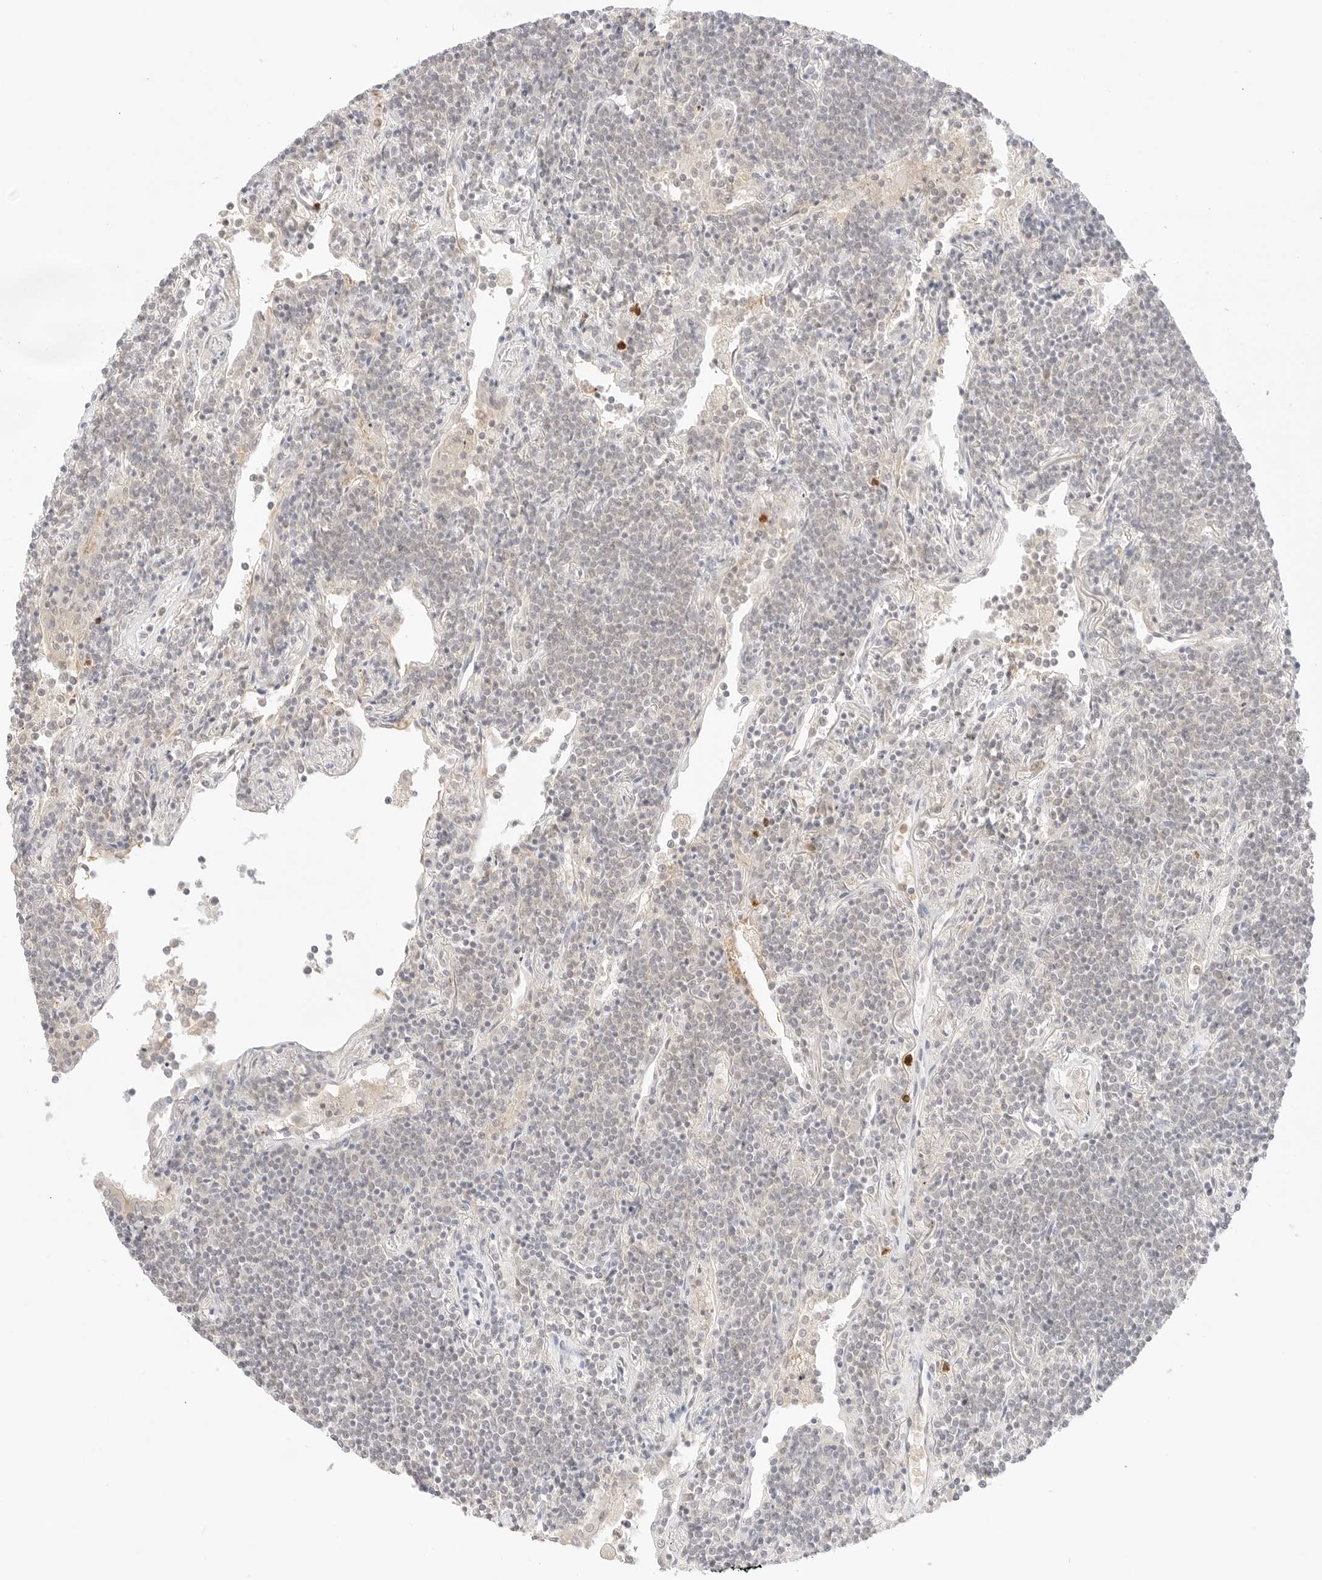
{"staining": {"intensity": "negative", "quantity": "none", "location": "none"}, "tissue": "lymphoma", "cell_type": "Tumor cells", "image_type": "cancer", "snomed": [{"axis": "morphology", "description": "Malignant lymphoma, non-Hodgkin's type, Low grade"}, {"axis": "topography", "description": "Lung"}], "caption": "Tumor cells show no significant protein staining in lymphoma. (DAB (3,3'-diaminobenzidine) immunohistochemistry, high magnification).", "gene": "GNAS", "patient": {"sex": "female", "age": 71}}